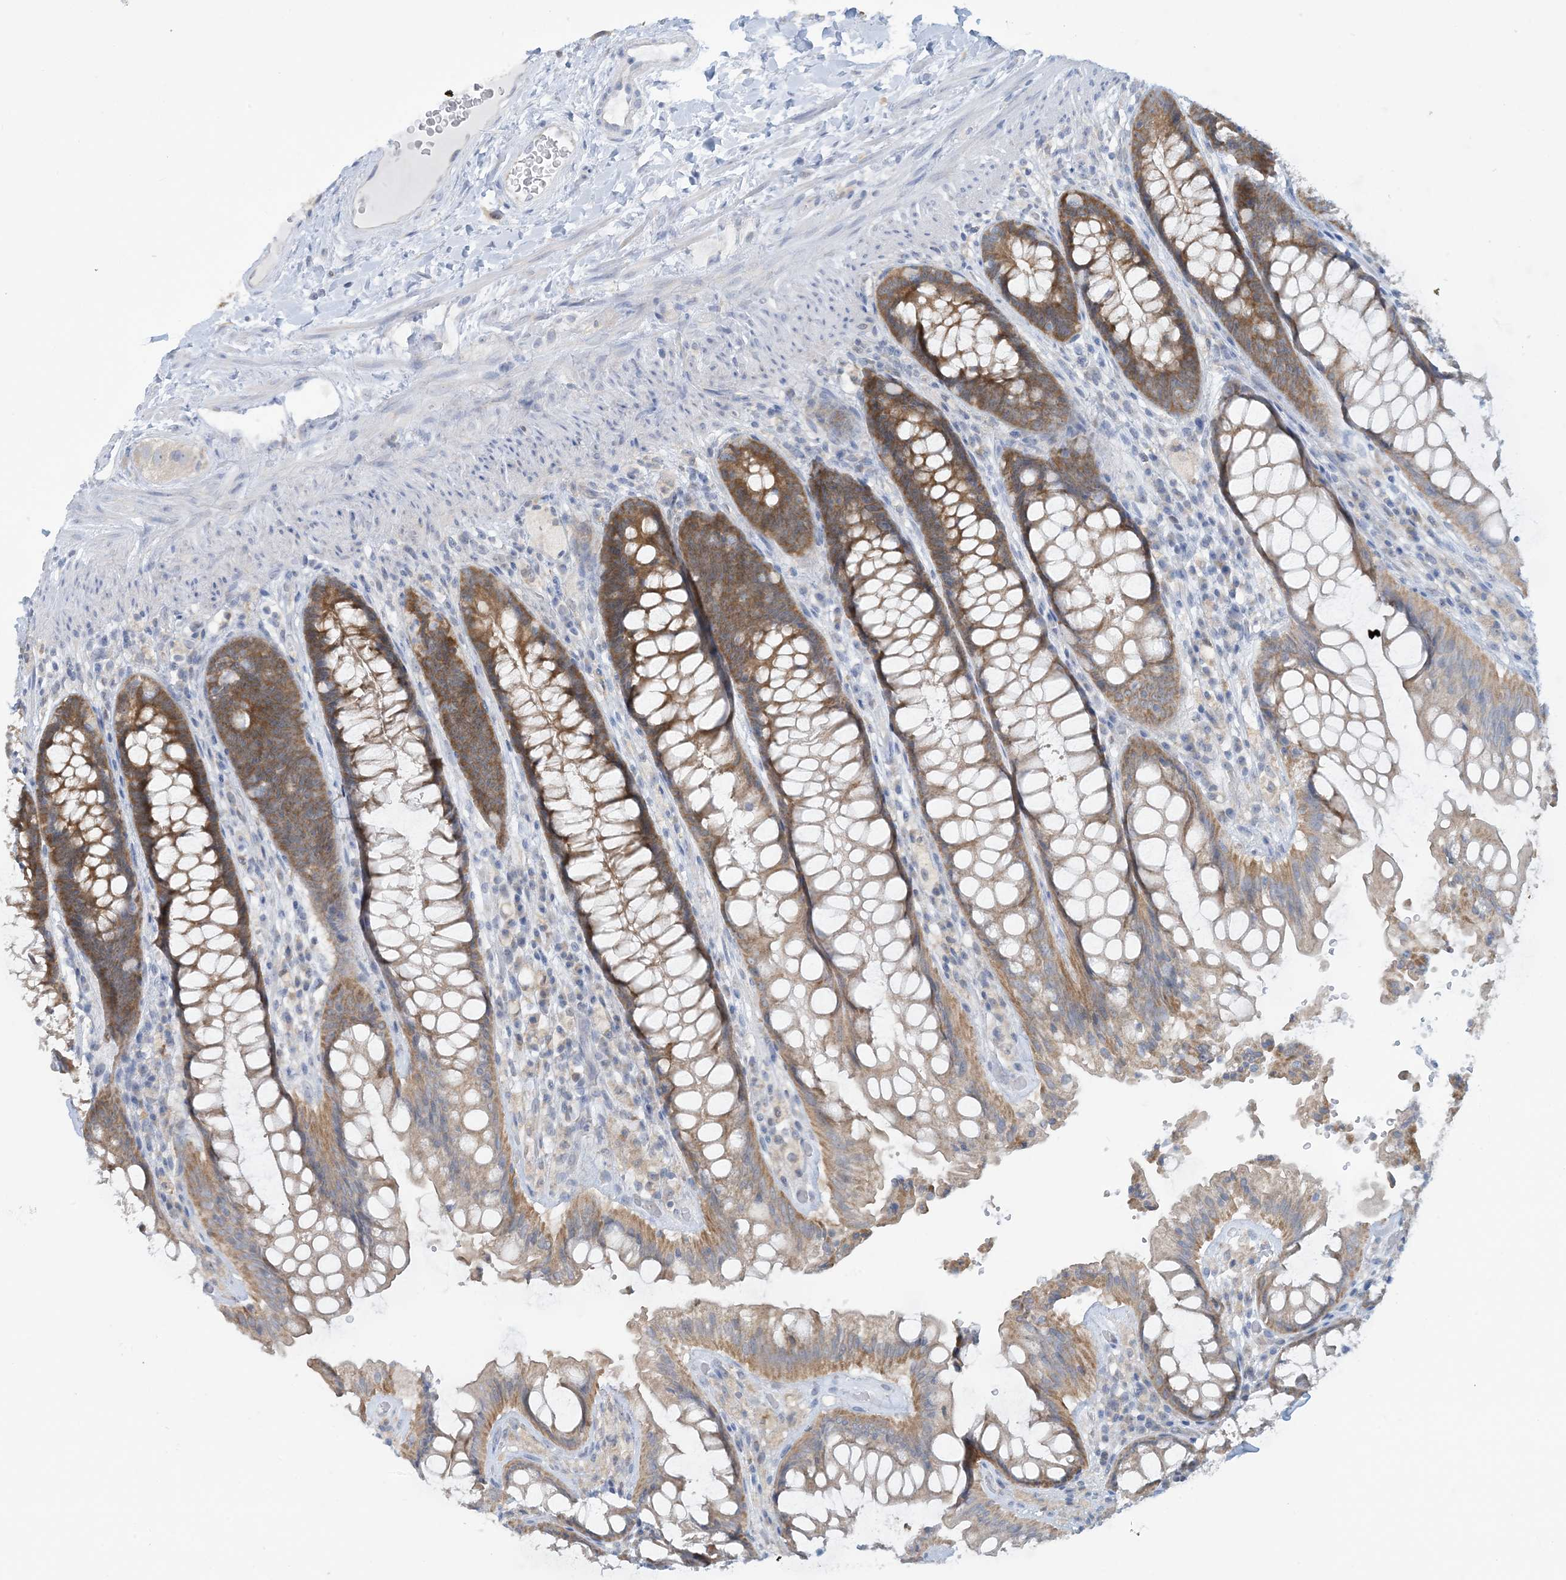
{"staining": {"intensity": "moderate", "quantity": ">75%", "location": "cytoplasmic/membranous"}, "tissue": "rectum", "cell_type": "Glandular cells", "image_type": "normal", "snomed": [{"axis": "morphology", "description": "Normal tissue, NOS"}, {"axis": "topography", "description": "Rectum"}], "caption": "The histopathology image reveals immunohistochemical staining of benign rectum. There is moderate cytoplasmic/membranous positivity is identified in approximately >75% of glandular cells. (DAB IHC, brown staining for protein, blue staining for nuclei).", "gene": "MRPS18A", "patient": {"sex": "female", "age": 46}}